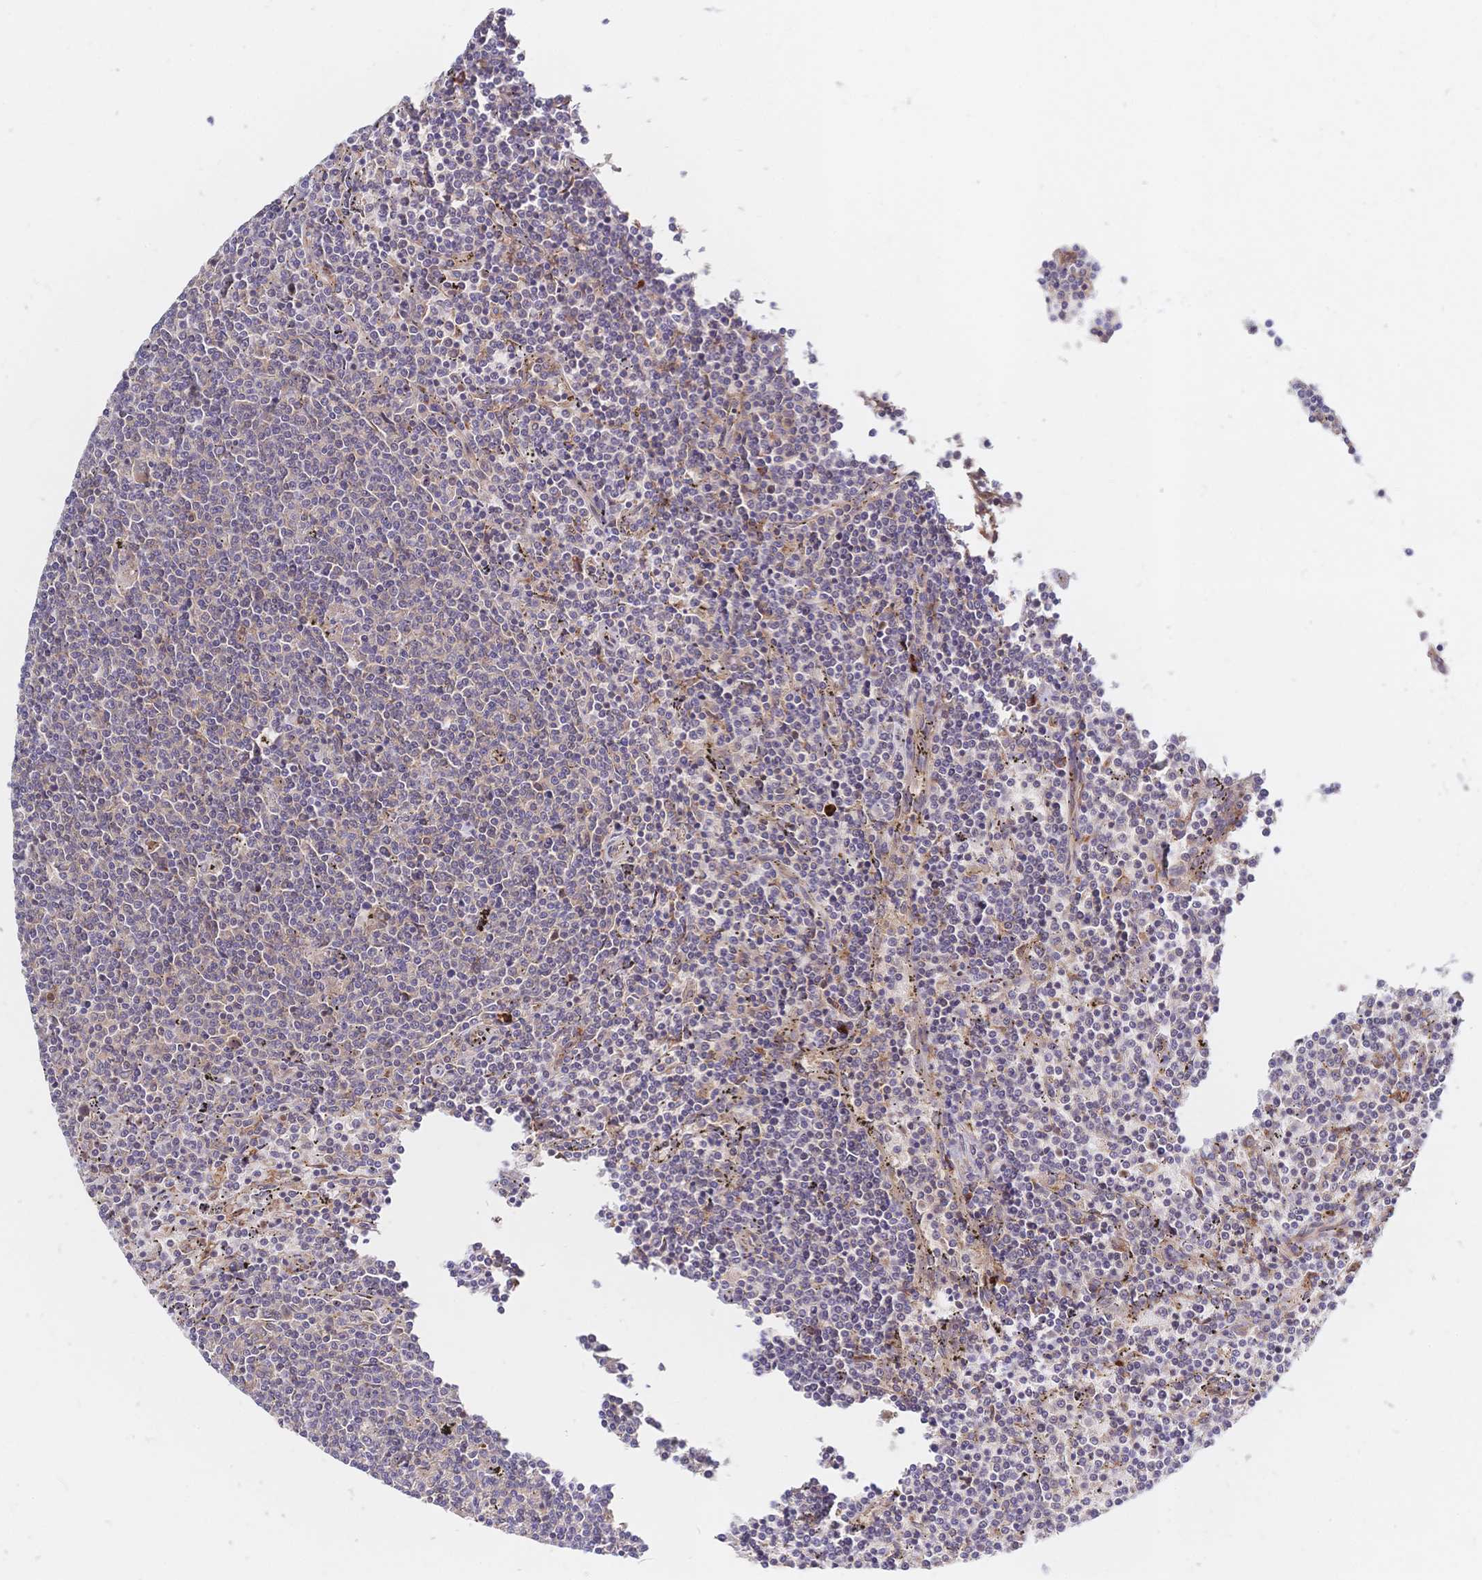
{"staining": {"intensity": "negative", "quantity": "none", "location": "none"}, "tissue": "lymphoma", "cell_type": "Tumor cells", "image_type": "cancer", "snomed": [{"axis": "morphology", "description": "Malignant lymphoma, non-Hodgkin's type, Low grade"}, {"axis": "topography", "description": "Spleen"}], "caption": "A micrograph of human lymphoma is negative for staining in tumor cells.", "gene": "LMO4", "patient": {"sex": "female", "age": 50}}